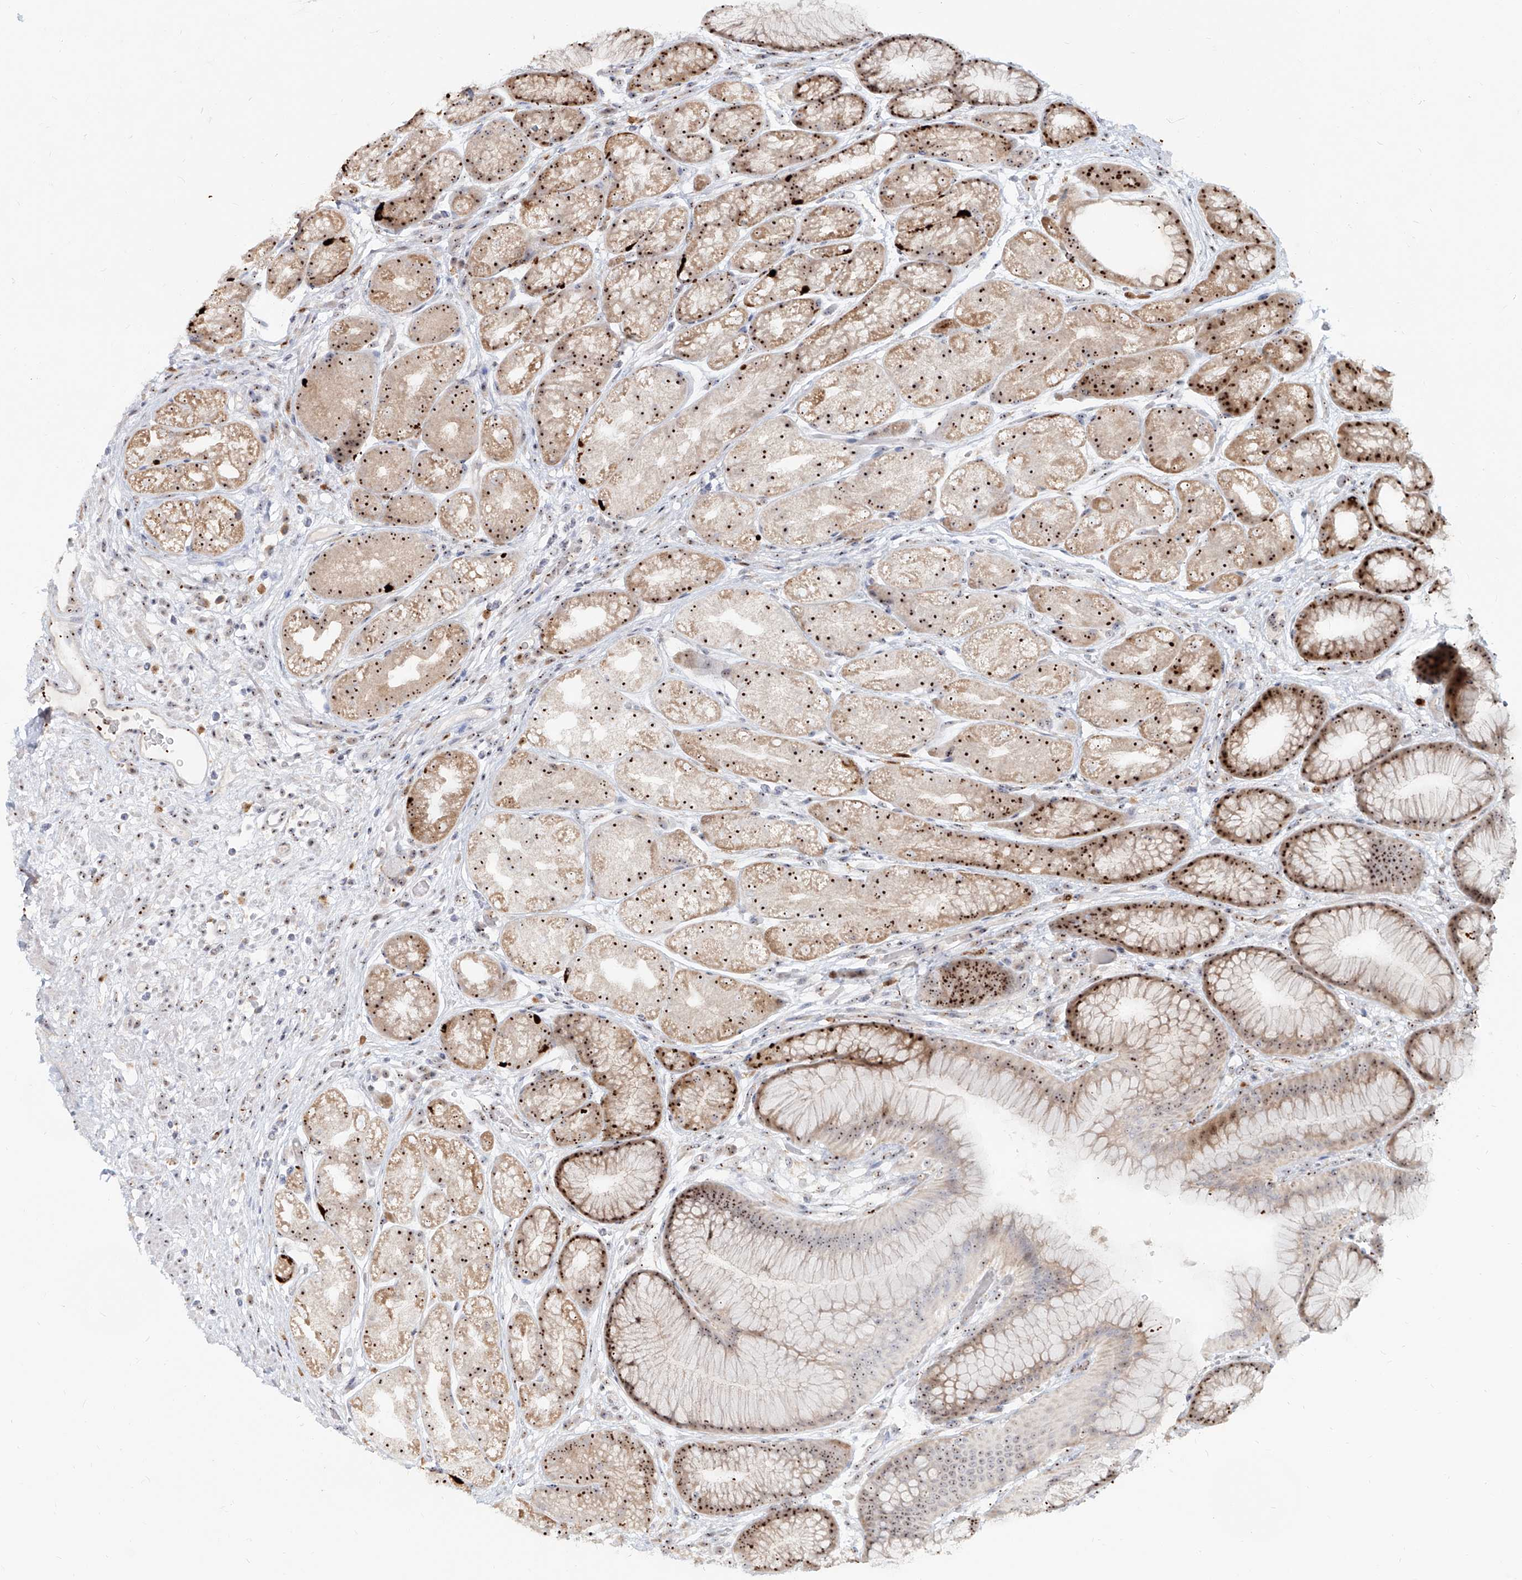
{"staining": {"intensity": "strong", "quantity": ">75%", "location": "cytoplasmic/membranous,nuclear"}, "tissue": "stomach", "cell_type": "Glandular cells", "image_type": "normal", "snomed": [{"axis": "morphology", "description": "Normal tissue, NOS"}, {"axis": "topography", "description": "Stomach"}], "caption": "An image of stomach stained for a protein shows strong cytoplasmic/membranous,nuclear brown staining in glandular cells. (brown staining indicates protein expression, while blue staining denotes nuclei).", "gene": "BYSL", "patient": {"sex": "male", "age": 57}}